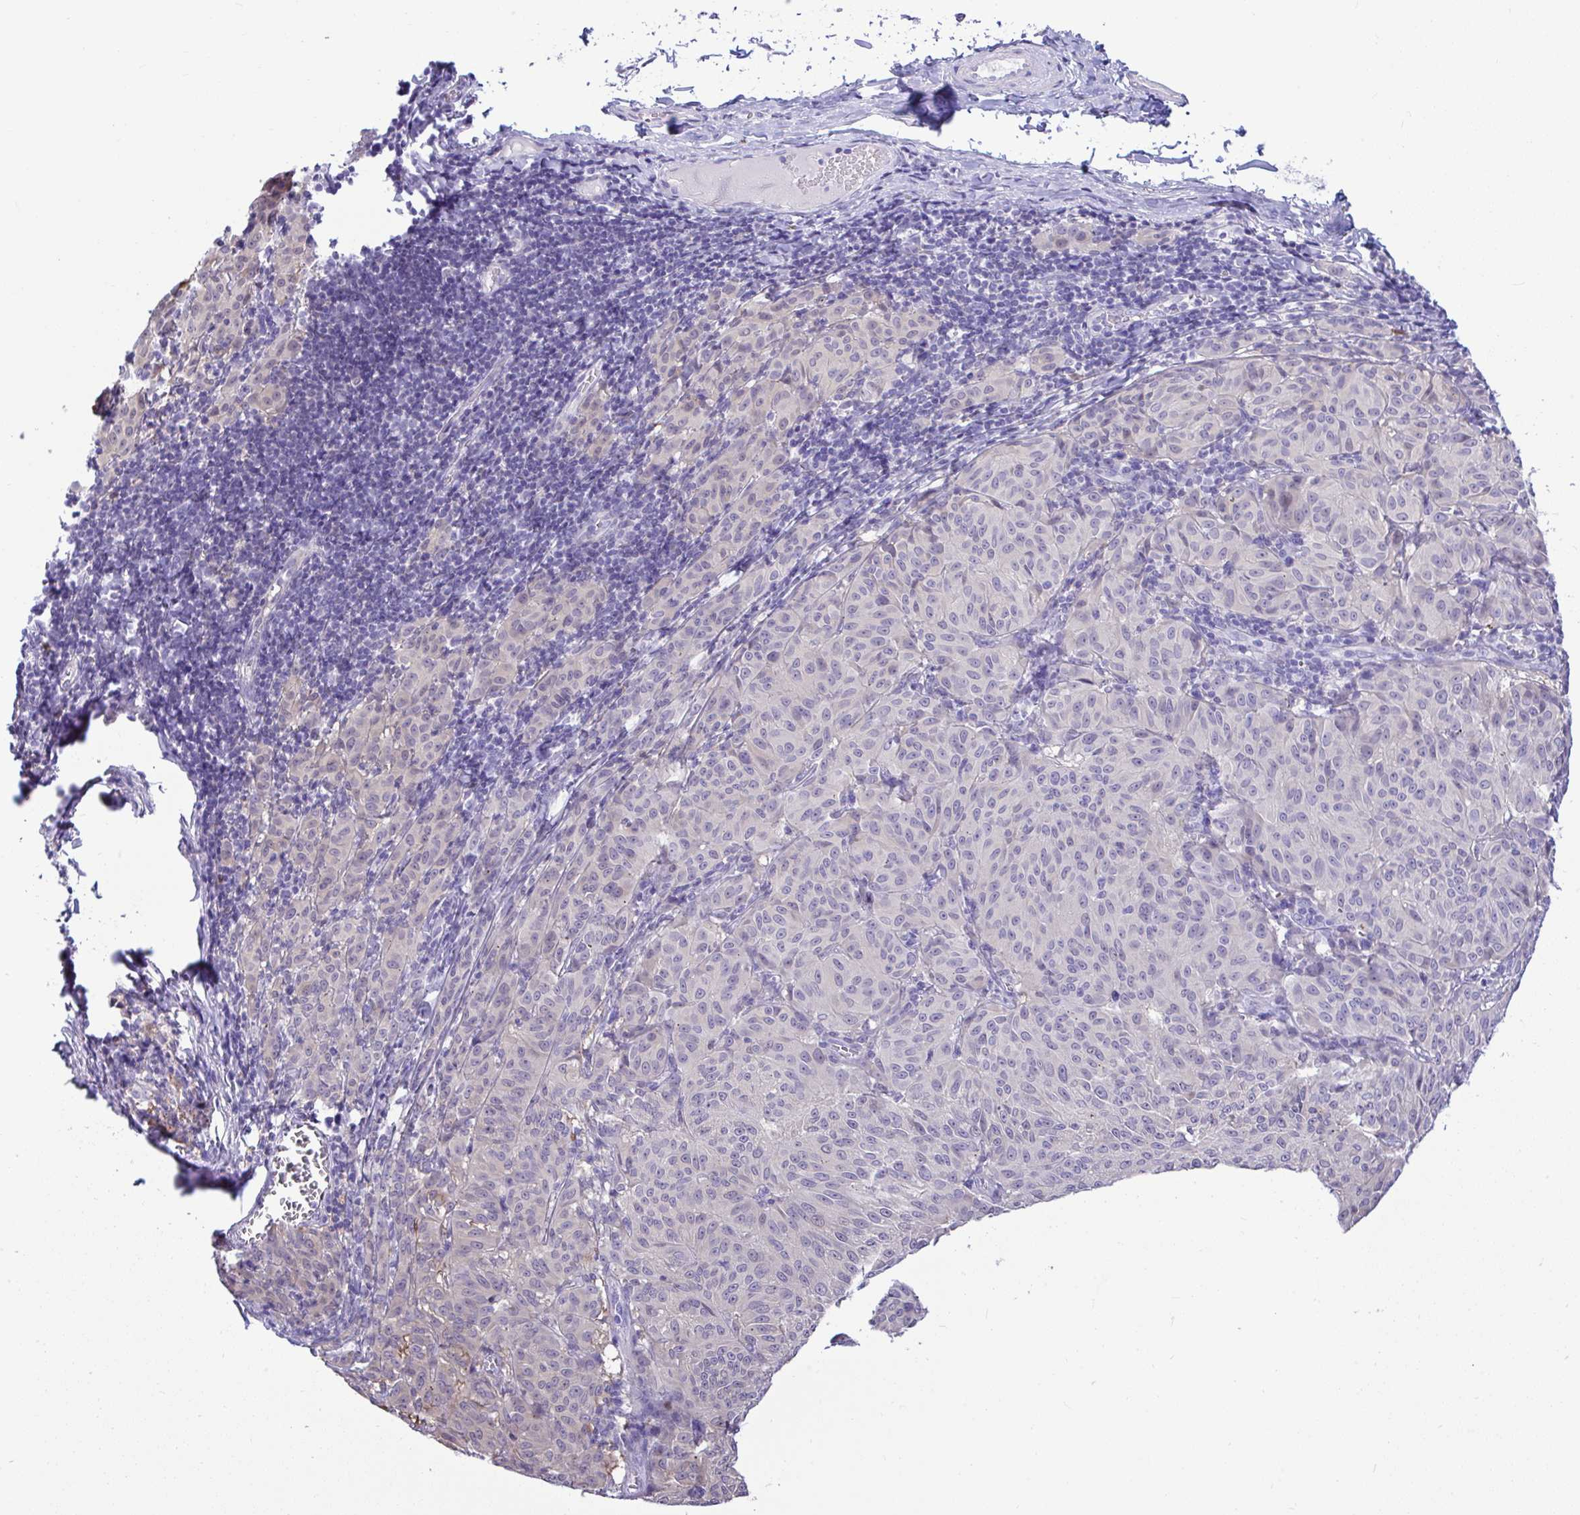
{"staining": {"intensity": "negative", "quantity": "none", "location": "none"}, "tissue": "melanoma", "cell_type": "Tumor cells", "image_type": "cancer", "snomed": [{"axis": "morphology", "description": "Malignant melanoma, NOS"}, {"axis": "topography", "description": "Skin"}], "caption": "Micrograph shows no protein positivity in tumor cells of malignant melanoma tissue.", "gene": "ZNF485", "patient": {"sex": "female", "age": 72}}